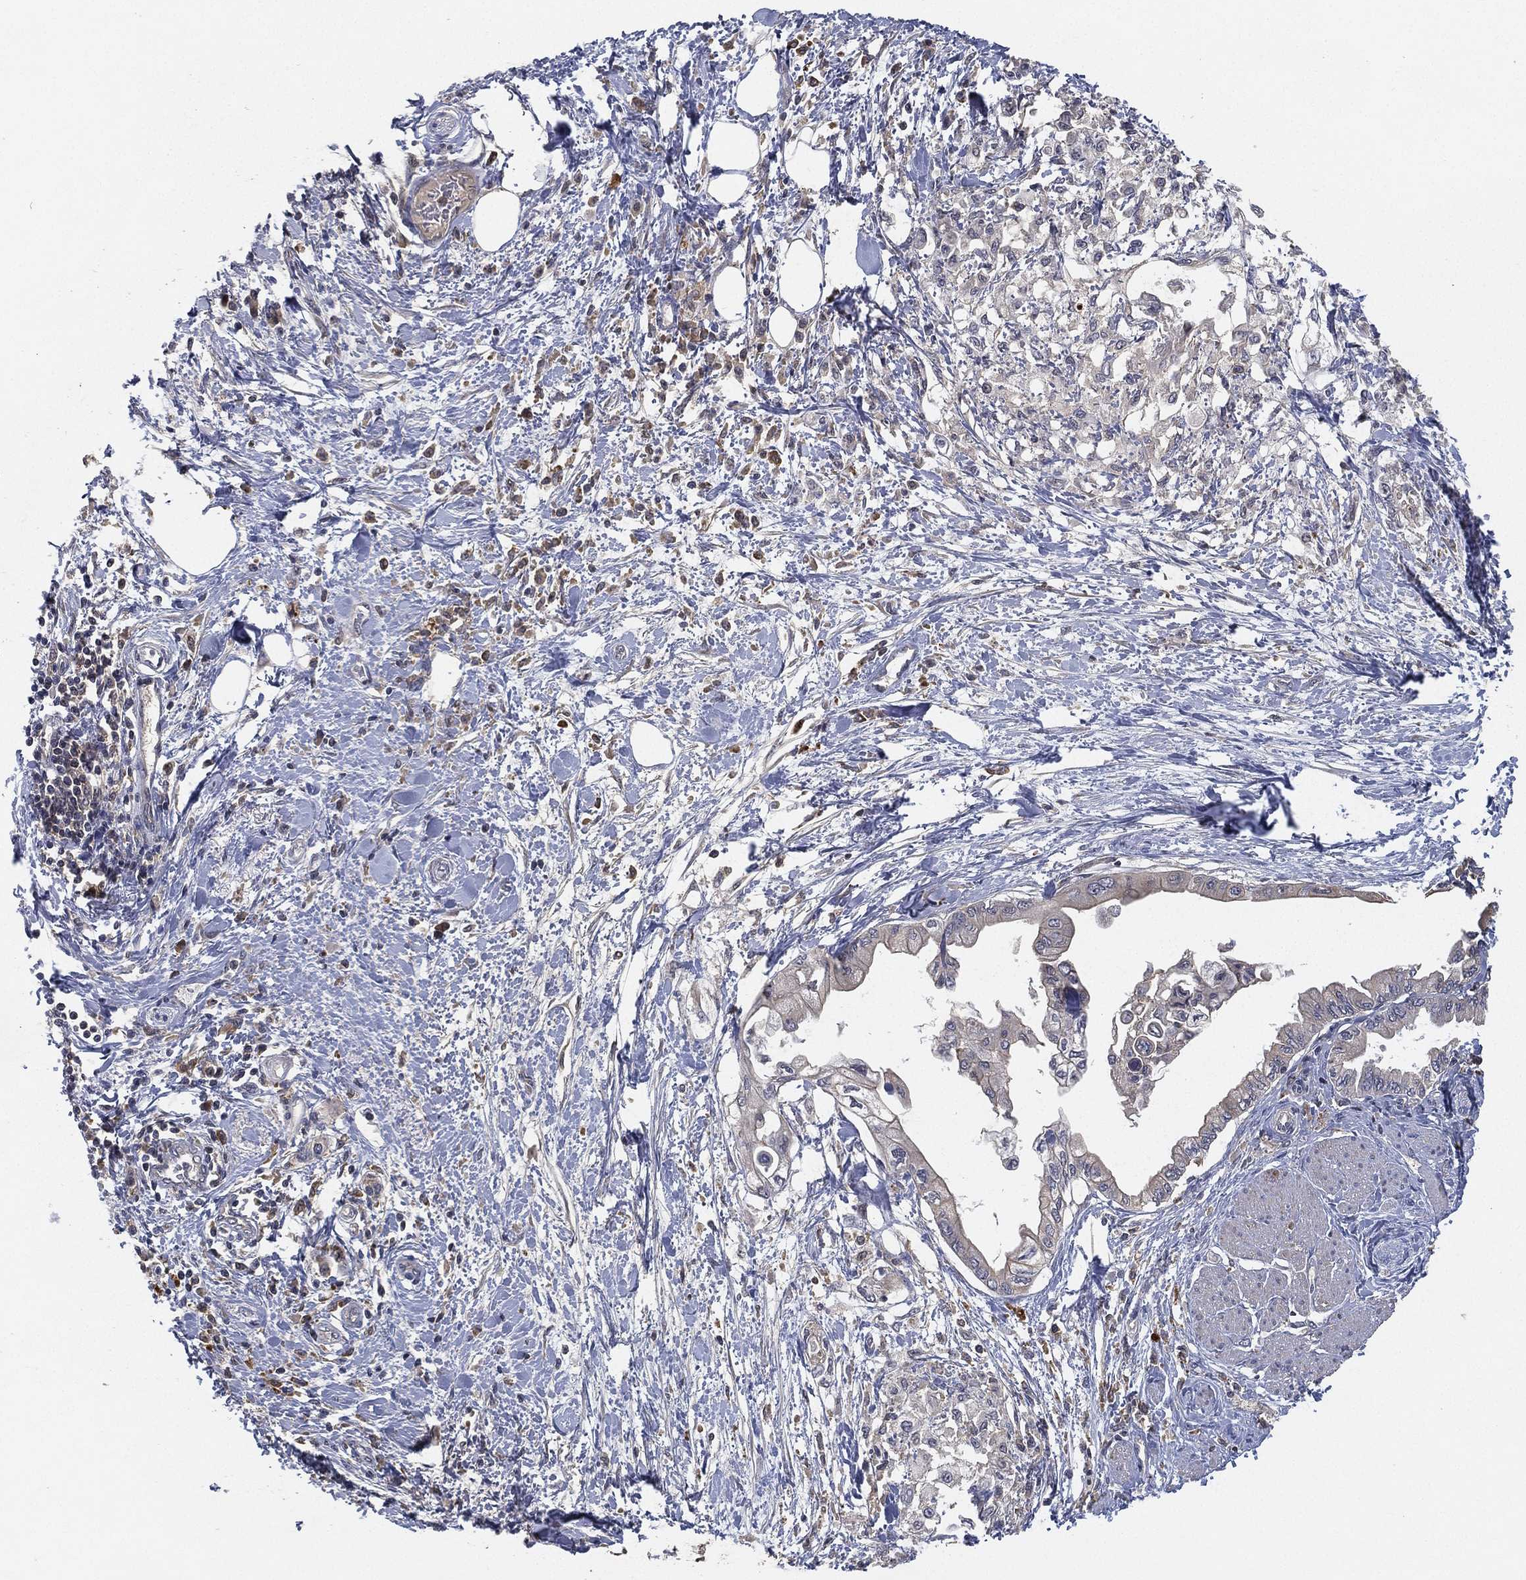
{"staining": {"intensity": "negative", "quantity": "none", "location": "none"}, "tissue": "pancreatic cancer", "cell_type": "Tumor cells", "image_type": "cancer", "snomed": [{"axis": "morphology", "description": "Normal tissue, NOS"}, {"axis": "morphology", "description": "Adenocarcinoma, NOS"}, {"axis": "topography", "description": "Pancreas"}, {"axis": "topography", "description": "Duodenum"}], "caption": "Pancreatic cancer (adenocarcinoma) stained for a protein using immunohistochemistry shows no positivity tumor cells.", "gene": "CFAP251", "patient": {"sex": "female", "age": 60}}